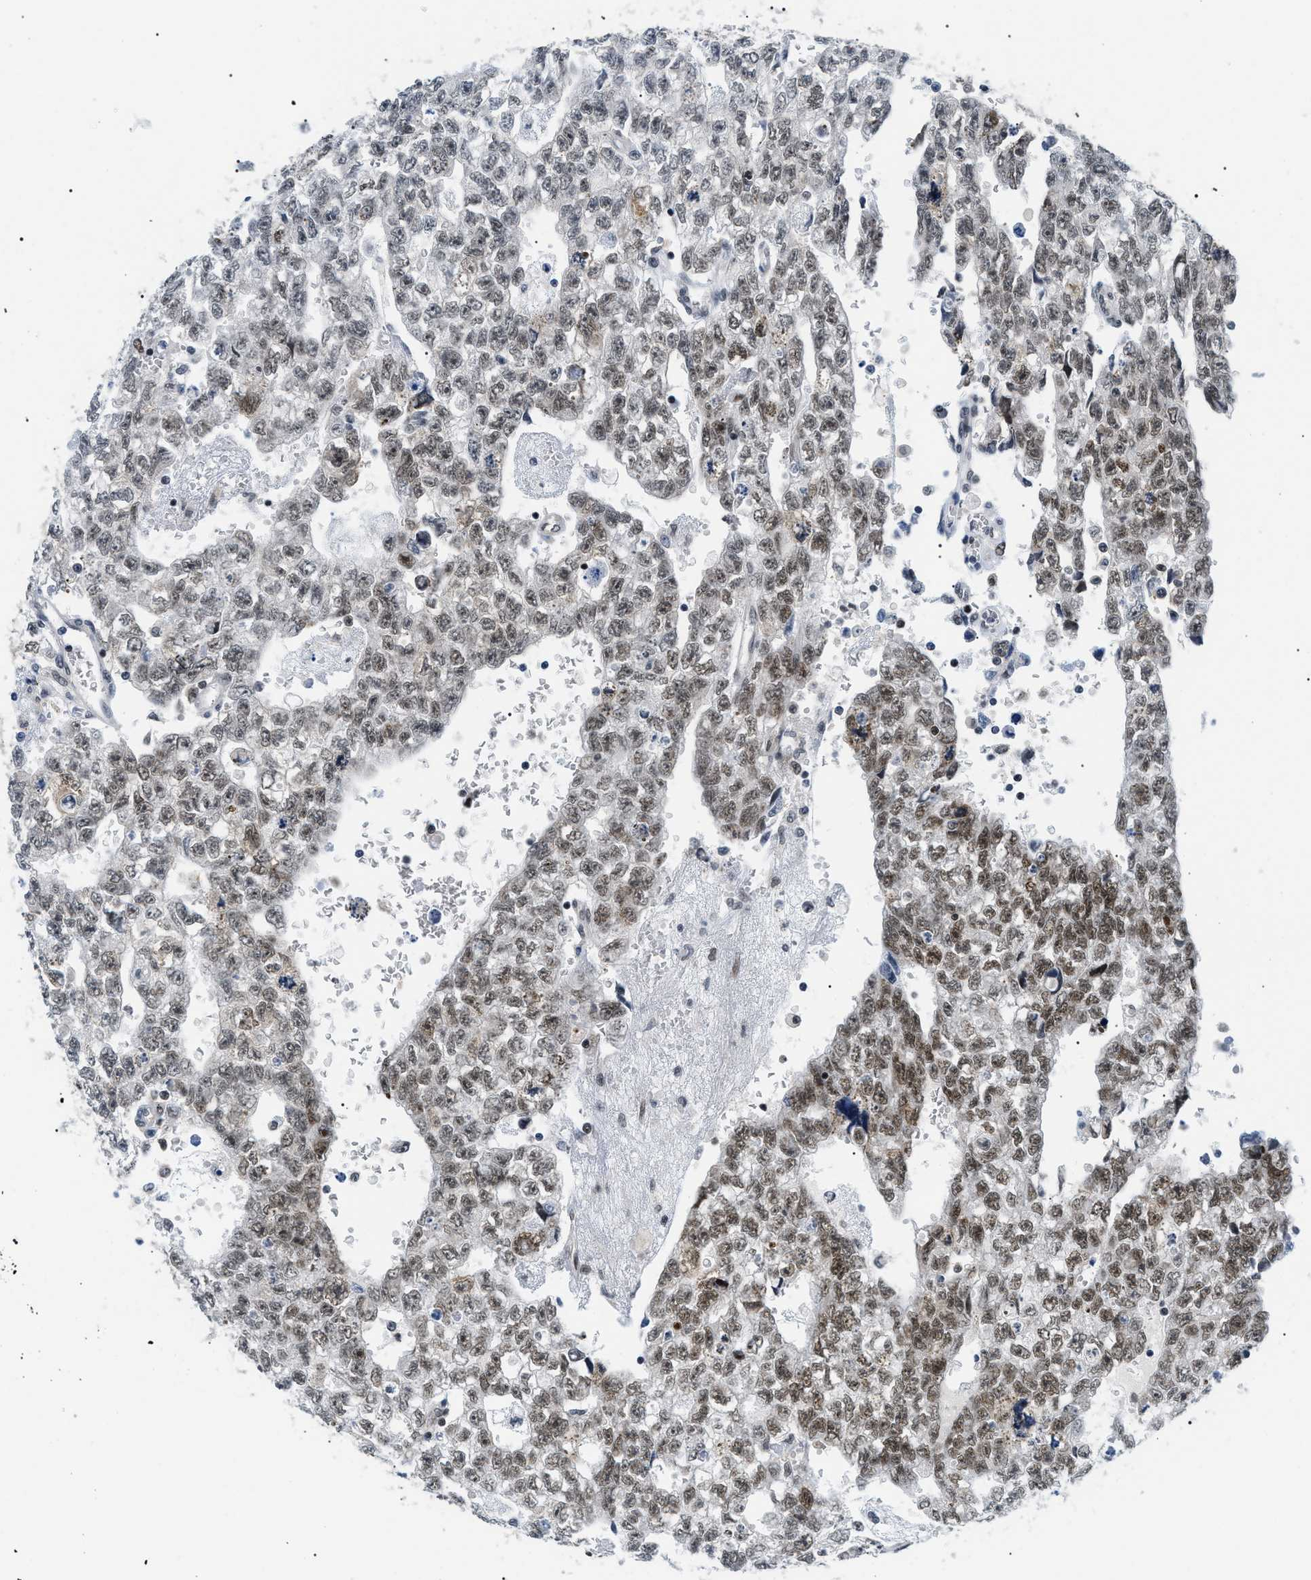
{"staining": {"intensity": "moderate", "quantity": ">75%", "location": "nuclear"}, "tissue": "testis cancer", "cell_type": "Tumor cells", "image_type": "cancer", "snomed": [{"axis": "morphology", "description": "Seminoma, NOS"}, {"axis": "morphology", "description": "Carcinoma, Embryonal, NOS"}, {"axis": "topography", "description": "Testis"}], "caption": "Immunohistochemistry (IHC) of testis seminoma reveals medium levels of moderate nuclear expression in approximately >75% of tumor cells. Immunohistochemistry stains the protein of interest in brown and the nuclei are stained blue.", "gene": "RBM15", "patient": {"sex": "male", "age": 38}}